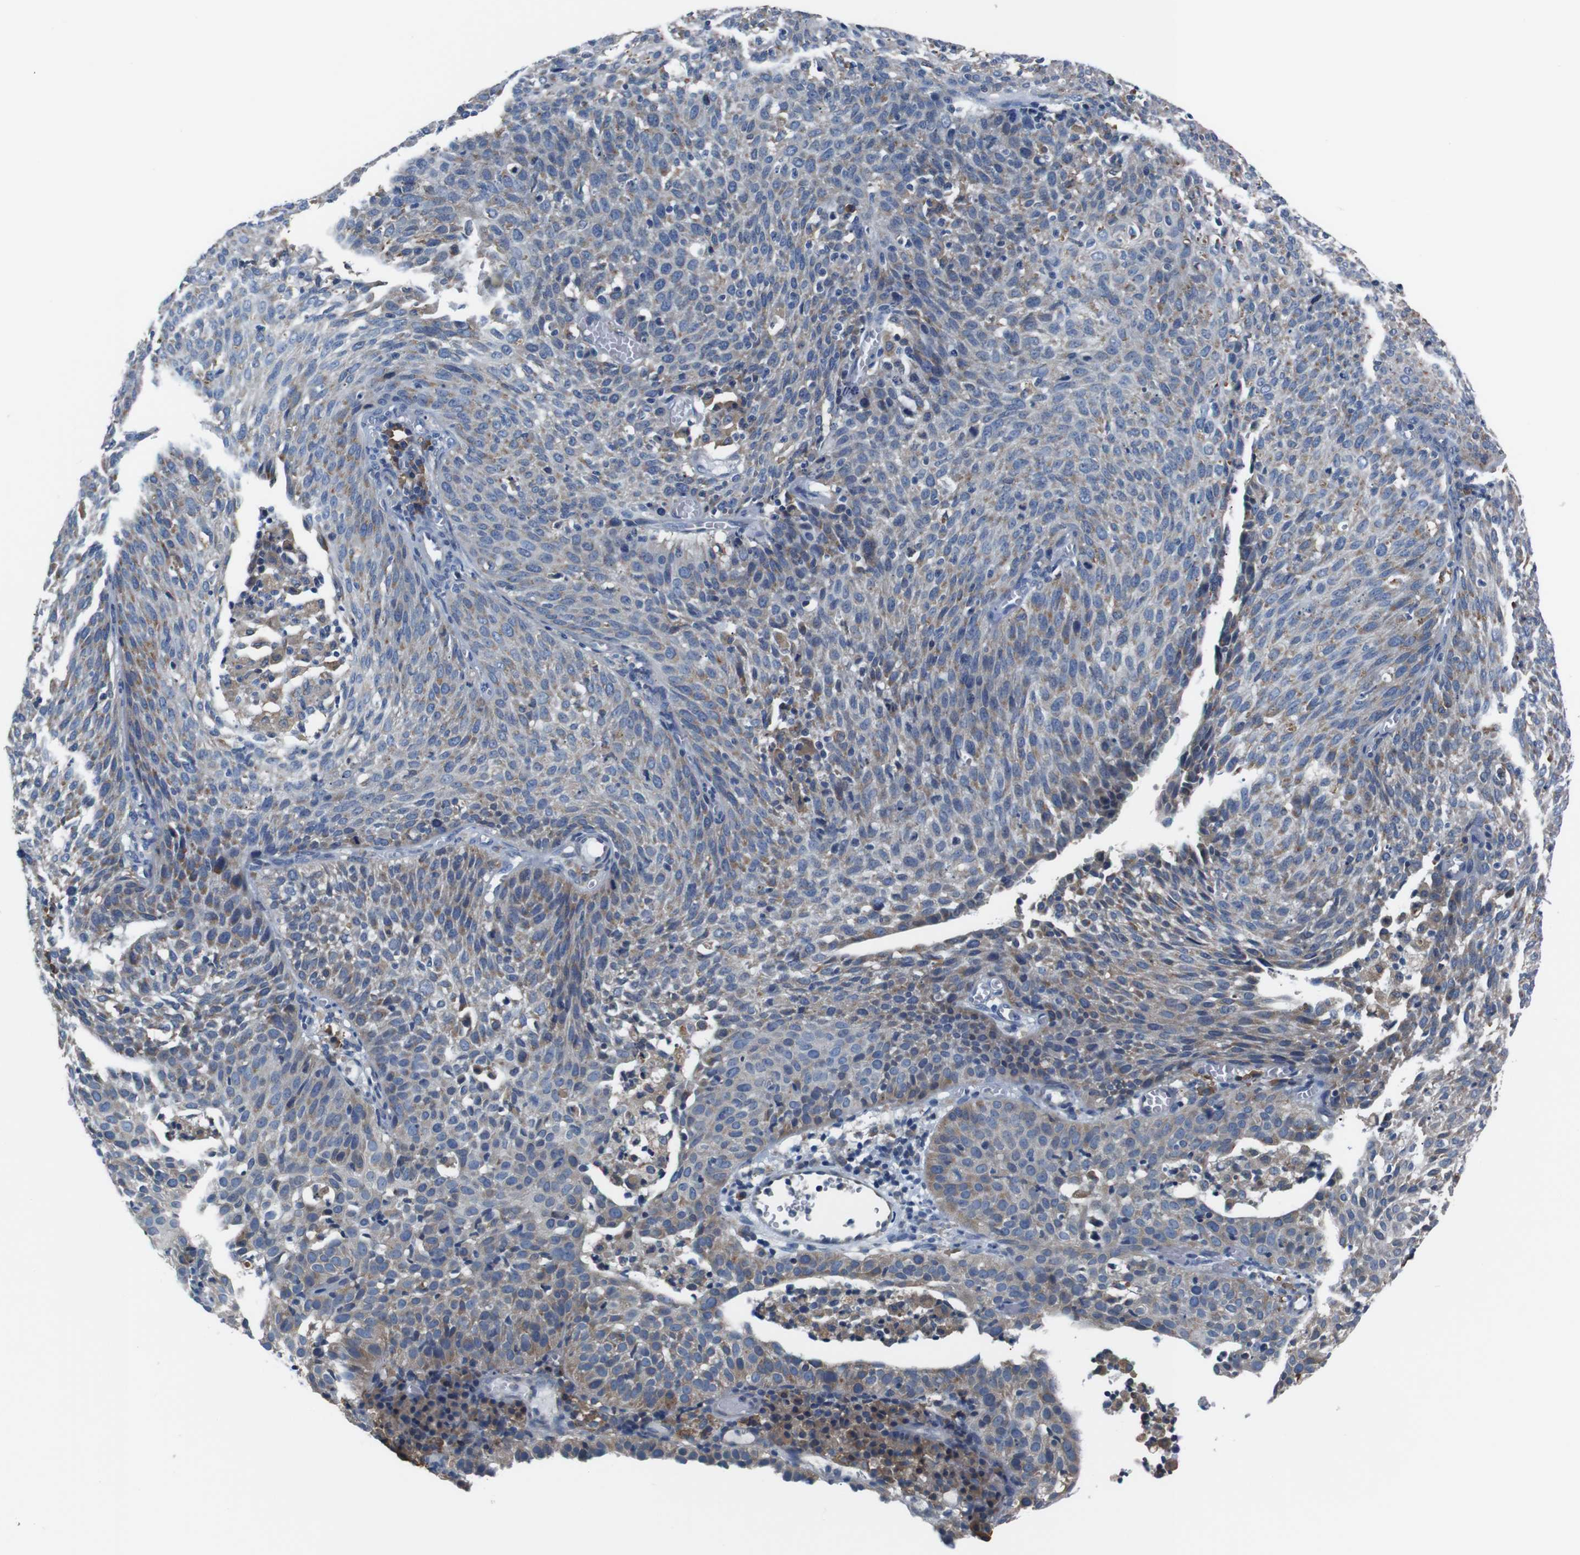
{"staining": {"intensity": "moderate", "quantity": "25%-75%", "location": "cytoplasmic/membranous"}, "tissue": "cervical cancer", "cell_type": "Tumor cells", "image_type": "cancer", "snomed": [{"axis": "morphology", "description": "Squamous cell carcinoma, NOS"}, {"axis": "topography", "description": "Cervix"}], "caption": "Protein expression by immunohistochemistry exhibits moderate cytoplasmic/membranous expression in approximately 25%-75% of tumor cells in cervical cancer.", "gene": "SIGMAR1", "patient": {"sex": "female", "age": 38}}